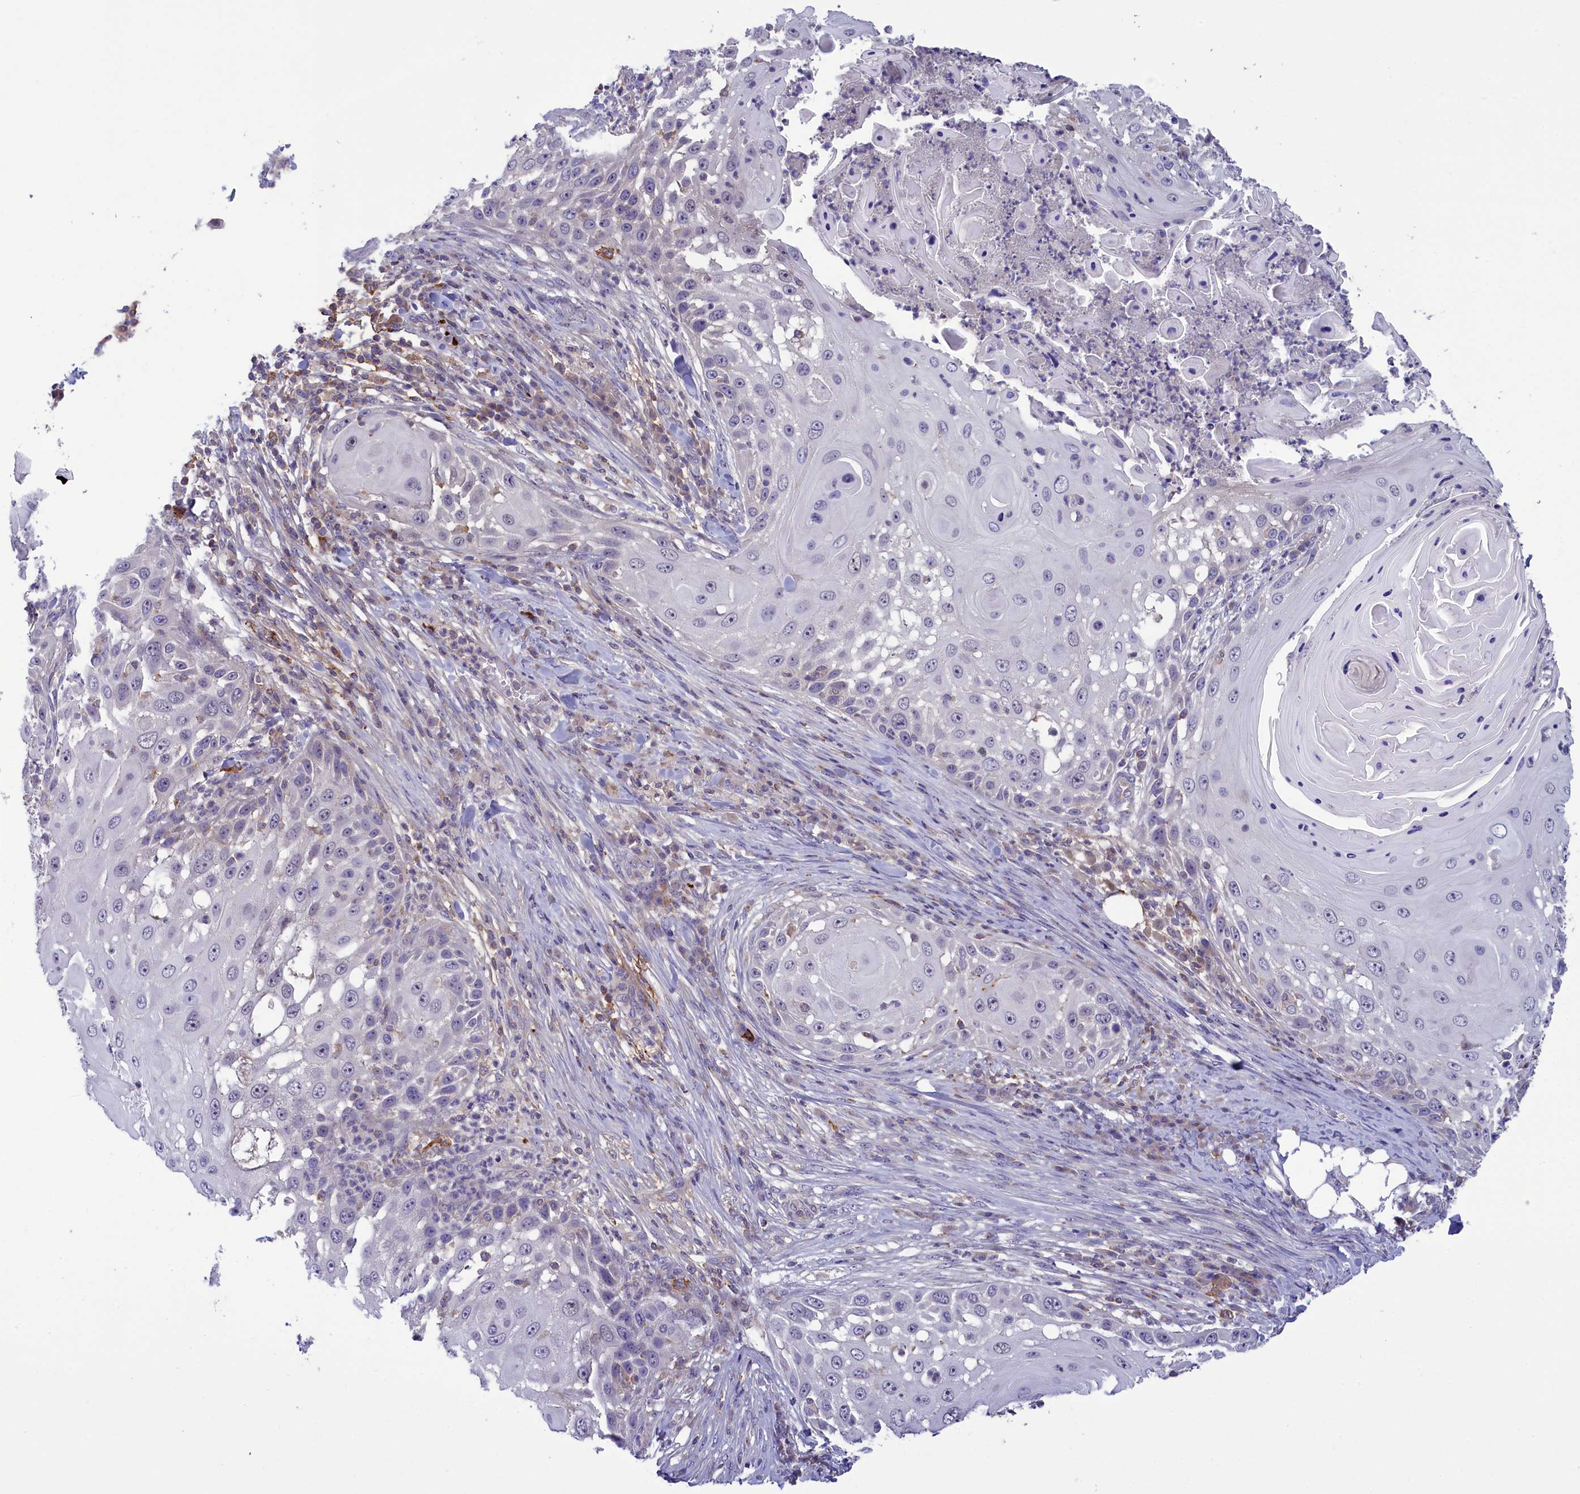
{"staining": {"intensity": "negative", "quantity": "none", "location": "none"}, "tissue": "skin cancer", "cell_type": "Tumor cells", "image_type": "cancer", "snomed": [{"axis": "morphology", "description": "Squamous cell carcinoma, NOS"}, {"axis": "topography", "description": "Skin"}], "caption": "Tumor cells show no significant expression in skin cancer.", "gene": "HEATR3", "patient": {"sex": "female", "age": 44}}